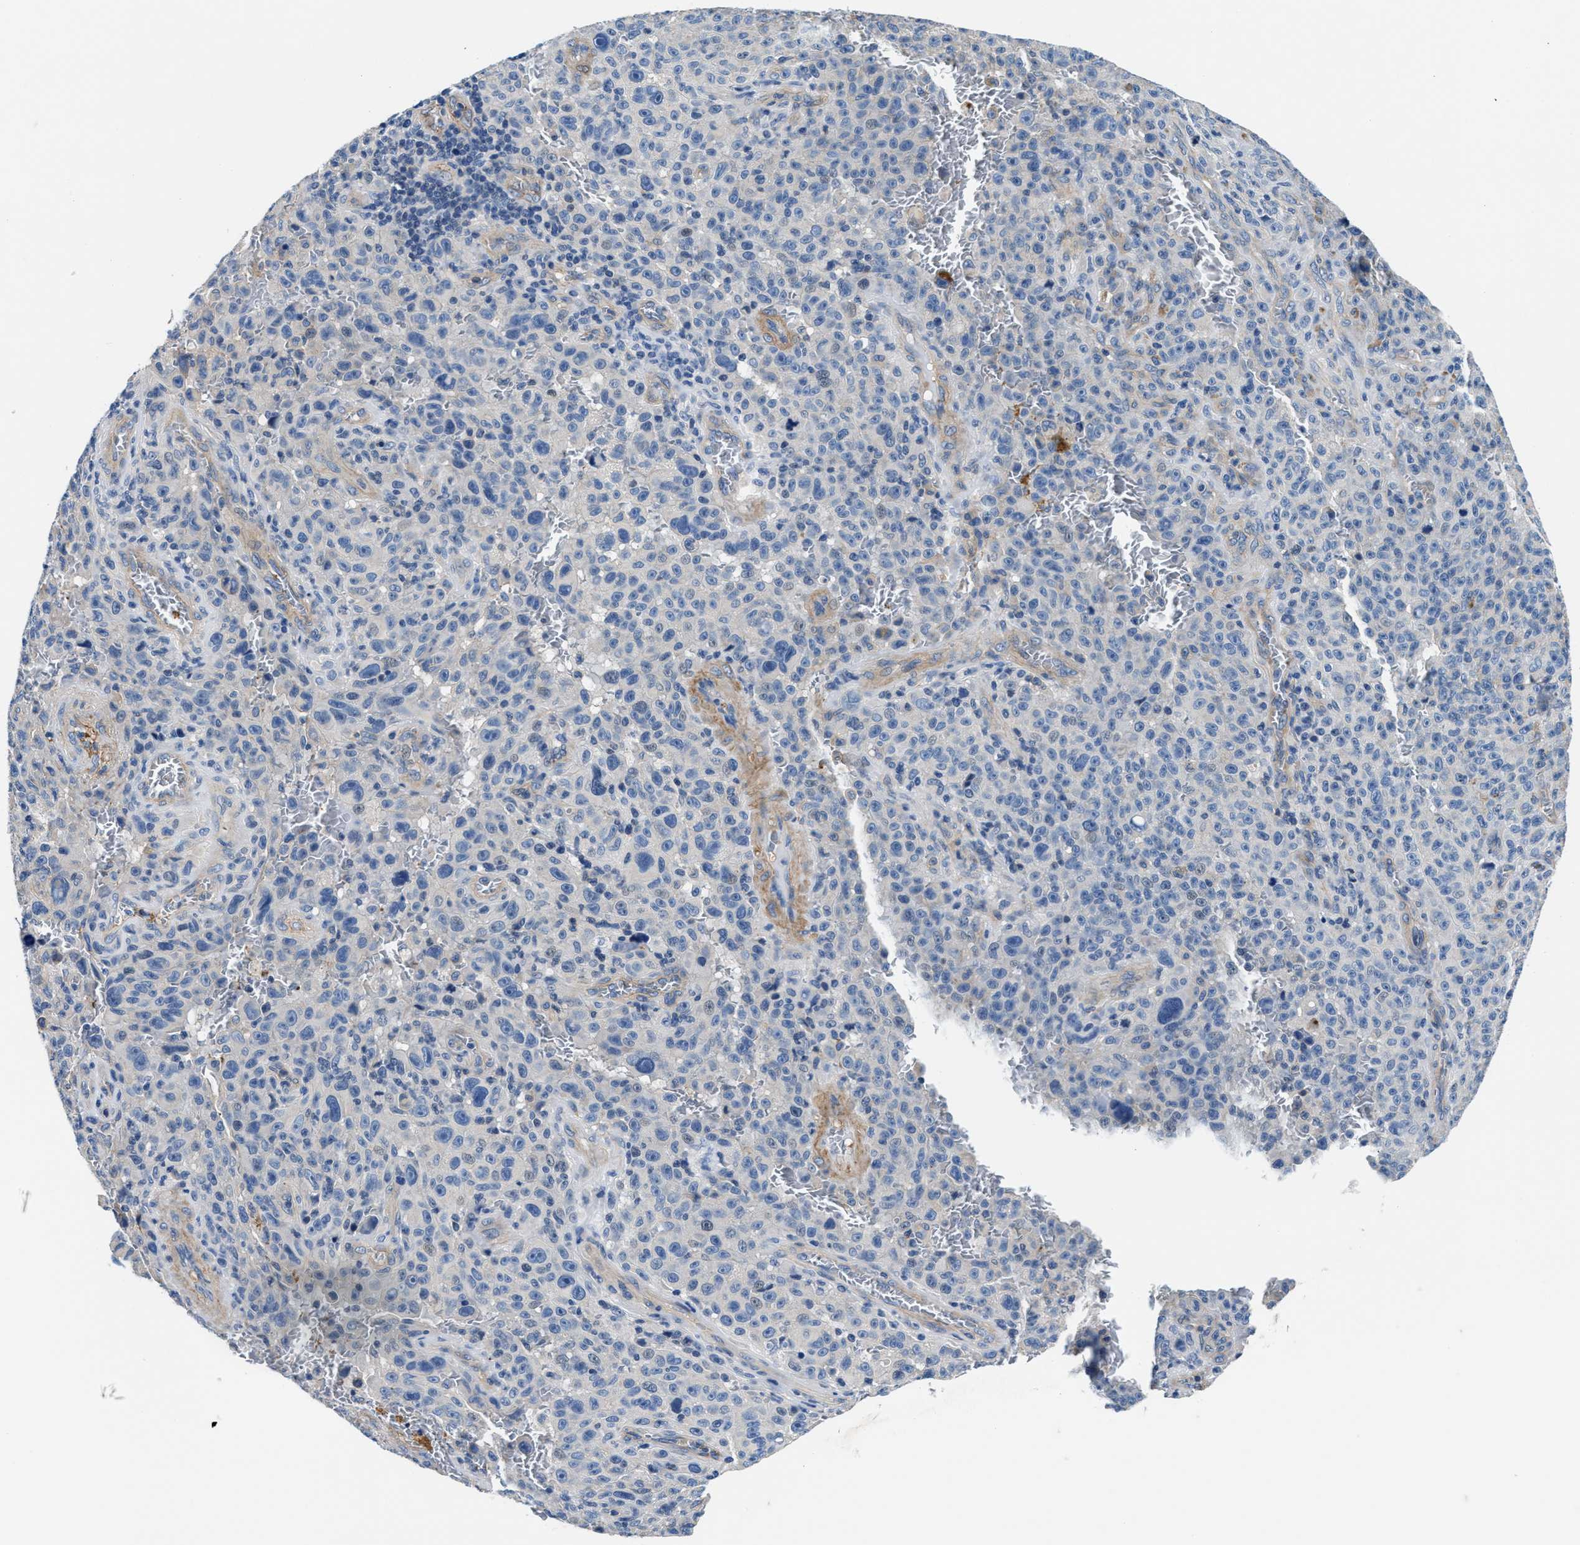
{"staining": {"intensity": "negative", "quantity": "none", "location": "none"}, "tissue": "melanoma", "cell_type": "Tumor cells", "image_type": "cancer", "snomed": [{"axis": "morphology", "description": "Malignant melanoma, NOS"}, {"axis": "topography", "description": "Skin"}], "caption": "Immunohistochemistry (IHC) of human malignant melanoma demonstrates no staining in tumor cells.", "gene": "PARG", "patient": {"sex": "female", "age": 82}}